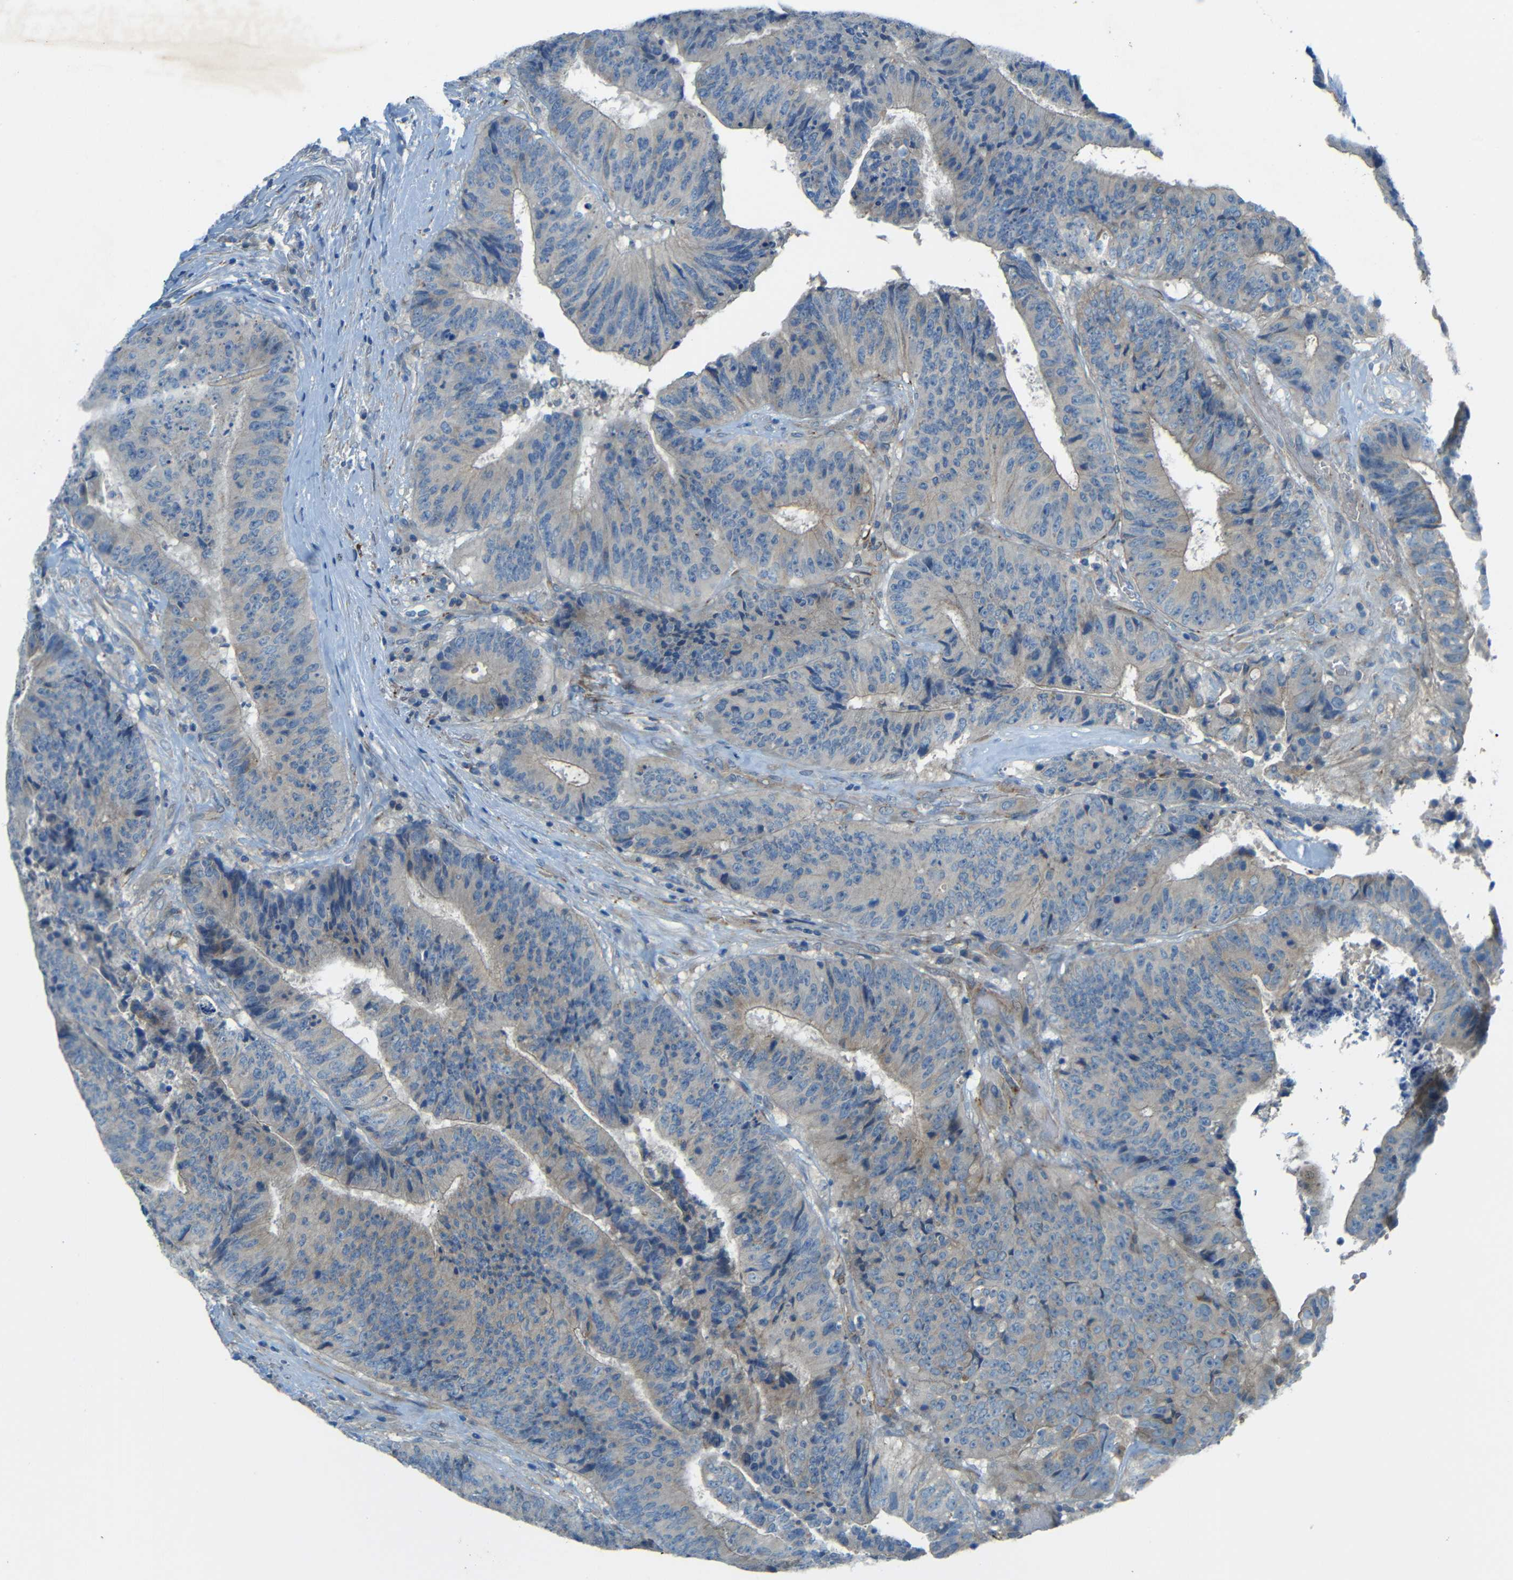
{"staining": {"intensity": "weak", "quantity": "25%-75%", "location": "cytoplasmic/membranous"}, "tissue": "colorectal cancer", "cell_type": "Tumor cells", "image_type": "cancer", "snomed": [{"axis": "morphology", "description": "Adenocarcinoma, NOS"}, {"axis": "topography", "description": "Rectum"}], "caption": "Weak cytoplasmic/membranous staining is appreciated in about 25%-75% of tumor cells in colorectal adenocarcinoma.", "gene": "CYP26B1", "patient": {"sex": "male", "age": 72}}